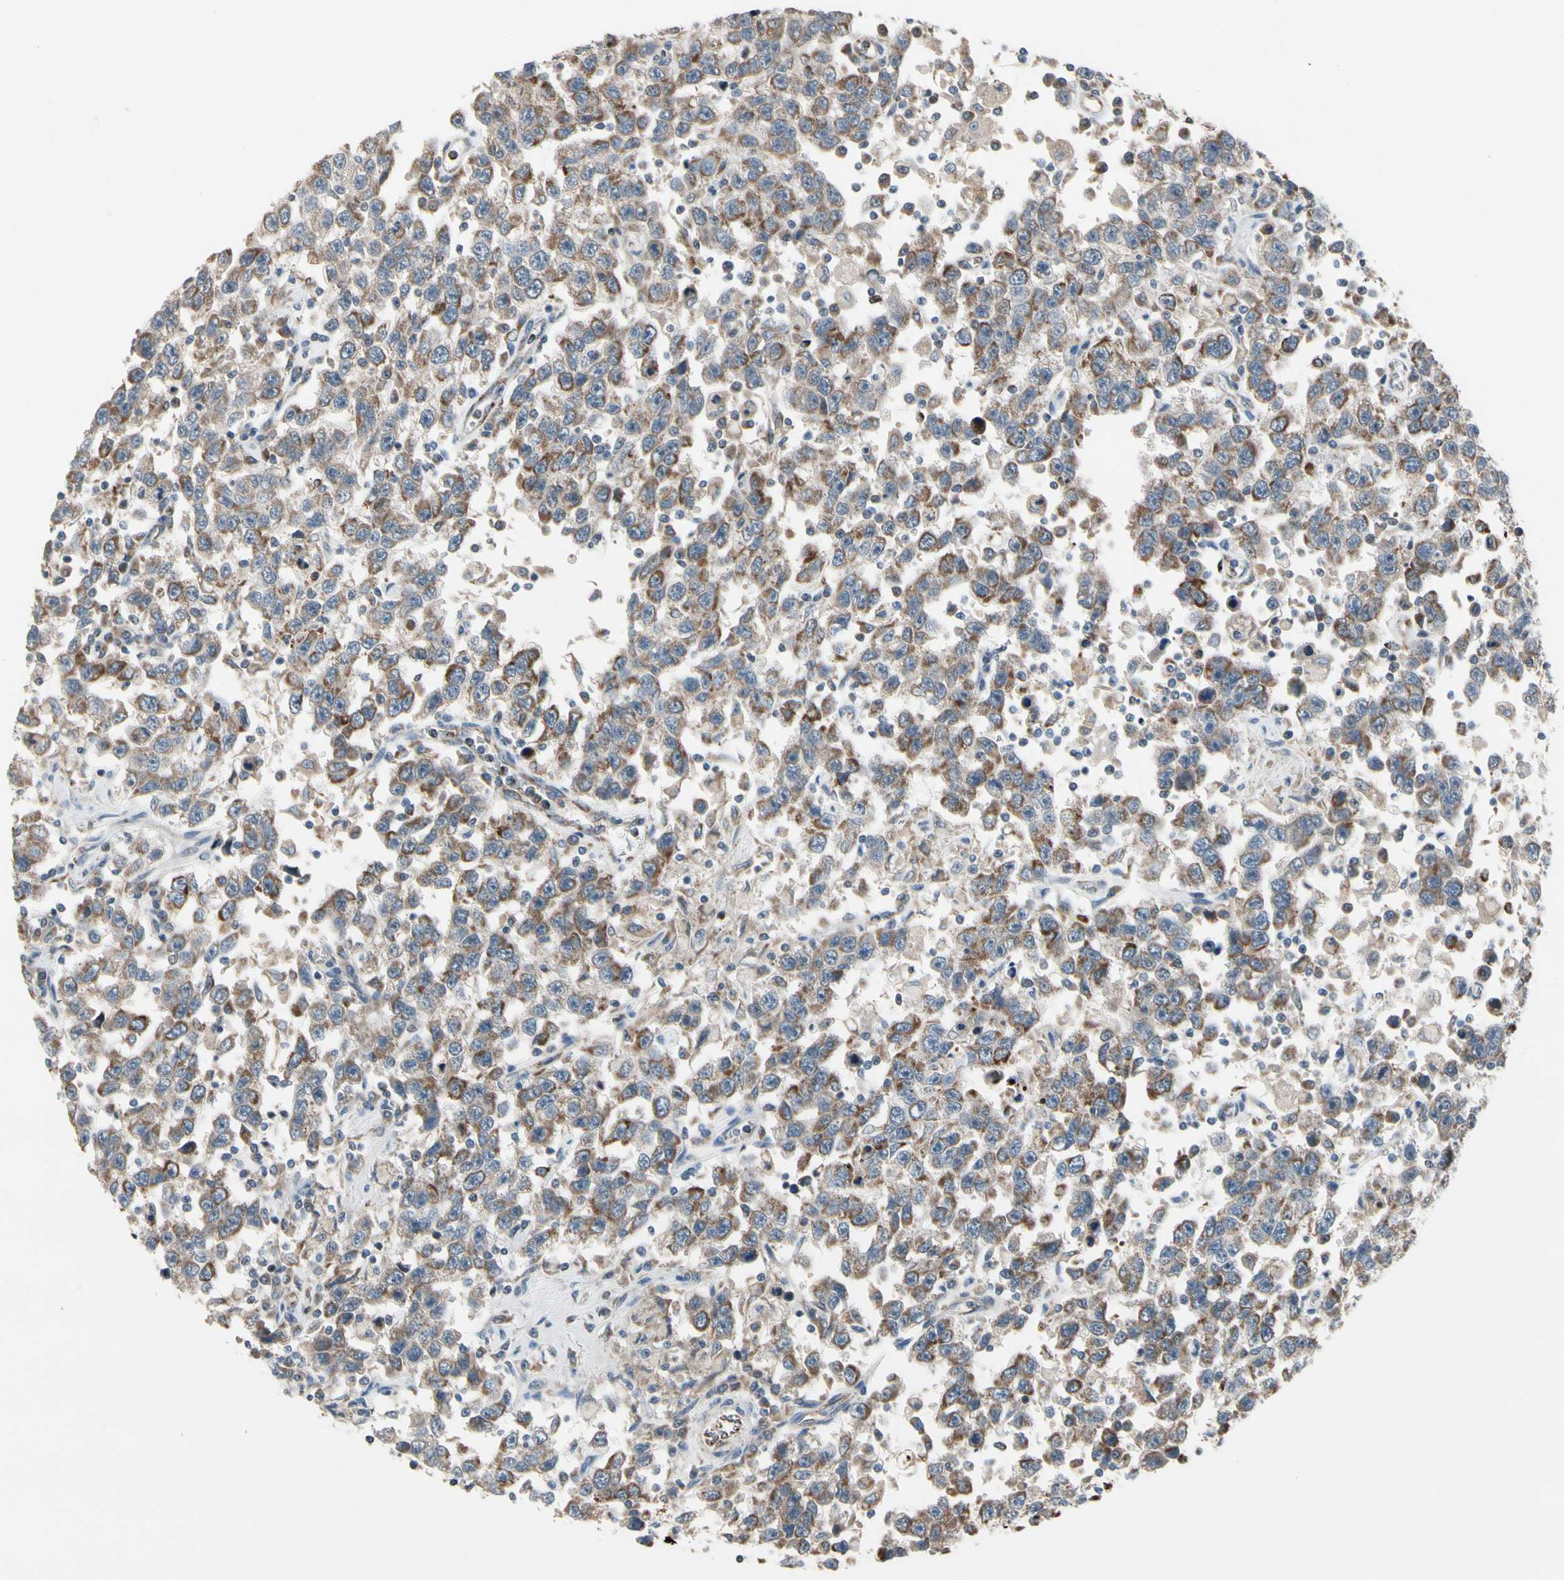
{"staining": {"intensity": "moderate", "quantity": ">75%", "location": "cytoplasmic/membranous"}, "tissue": "testis cancer", "cell_type": "Tumor cells", "image_type": "cancer", "snomed": [{"axis": "morphology", "description": "Seminoma, NOS"}, {"axis": "topography", "description": "Testis"}], "caption": "There is medium levels of moderate cytoplasmic/membranous positivity in tumor cells of testis cancer, as demonstrated by immunohistochemical staining (brown color).", "gene": "CPT1A", "patient": {"sex": "male", "age": 41}}